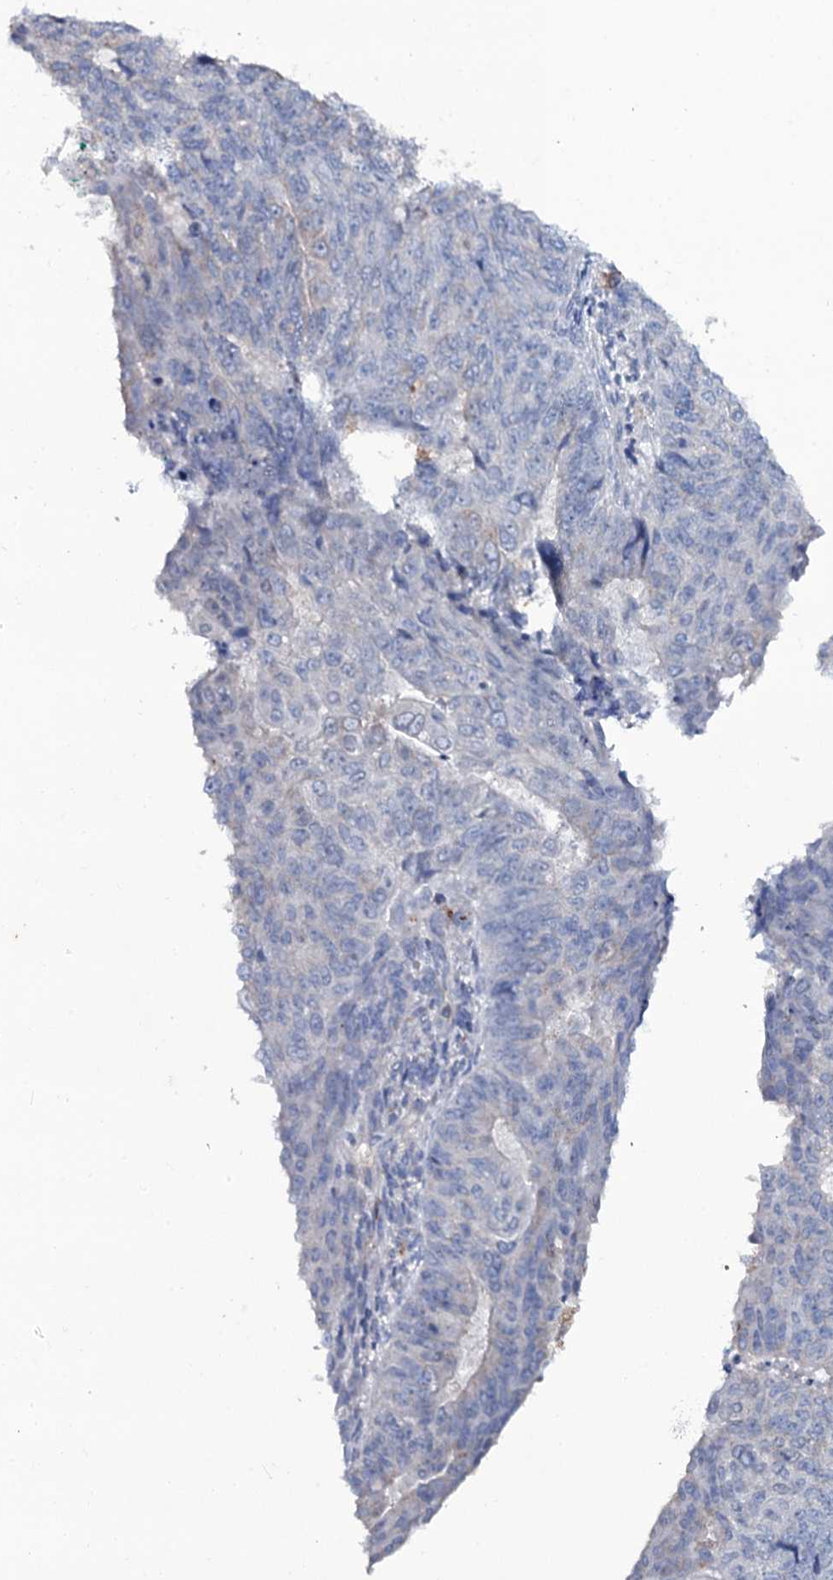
{"staining": {"intensity": "negative", "quantity": "none", "location": "none"}, "tissue": "endometrial cancer", "cell_type": "Tumor cells", "image_type": "cancer", "snomed": [{"axis": "morphology", "description": "Adenocarcinoma, NOS"}, {"axis": "topography", "description": "Endometrium"}], "caption": "Adenocarcinoma (endometrial) was stained to show a protein in brown. There is no significant expression in tumor cells.", "gene": "OSBPL2", "patient": {"sex": "female", "age": 32}}